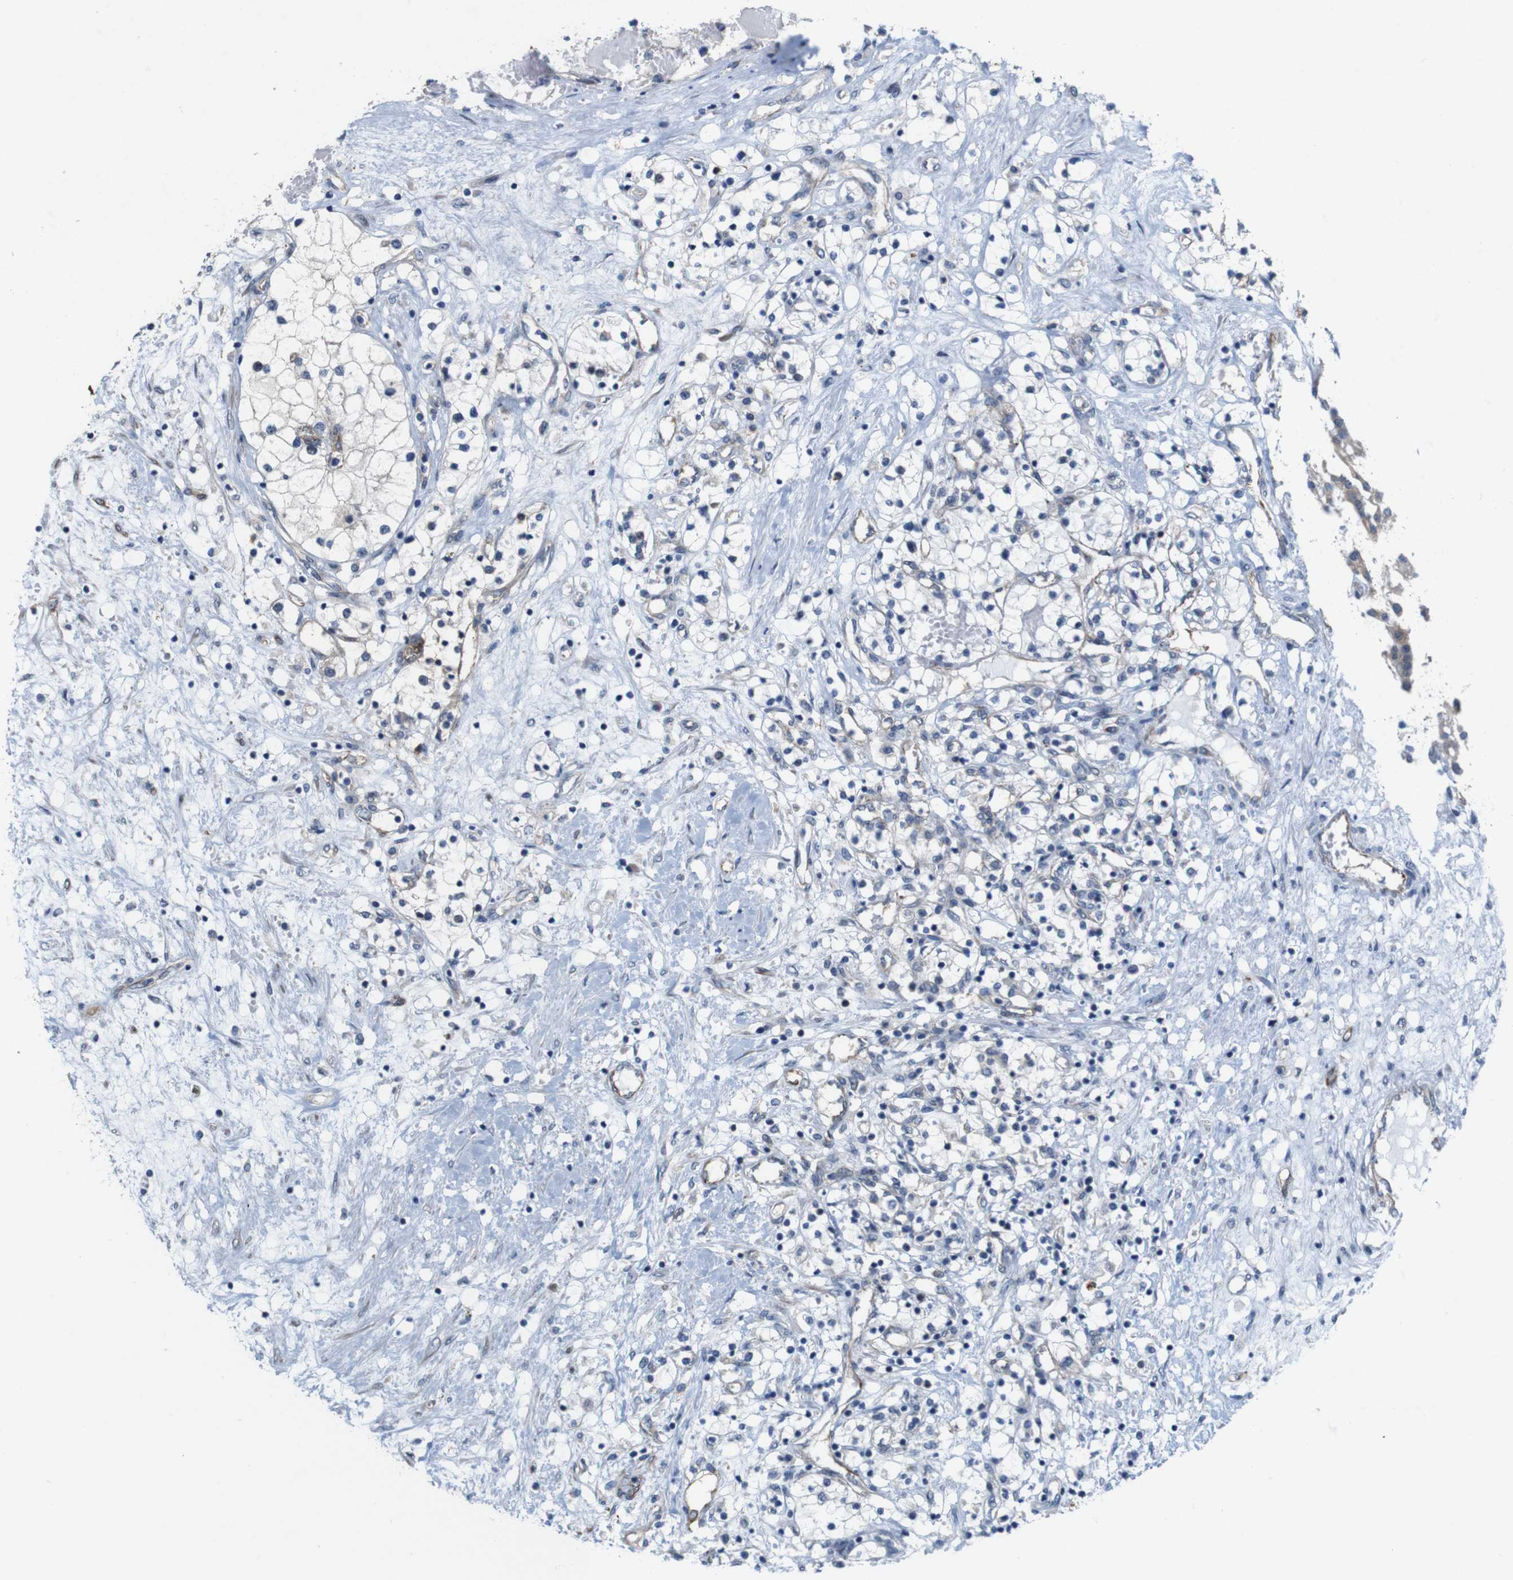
{"staining": {"intensity": "negative", "quantity": "none", "location": "none"}, "tissue": "renal cancer", "cell_type": "Tumor cells", "image_type": "cancer", "snomed": [{"axis": "morphology", "description": "Adenocarcinoma, NOS"}, {"axis": "topography", "description": "Kidney"}], "caption": "DAB immunohistochemical staining of human renal cancer (adenocarcinoma) reveals no significant staining in tumor cells. (DAB immunohistochemistry with hematoxylin counter stain).", "gene": "JPH1", "patient": {"sex": "male", "age": 68}}